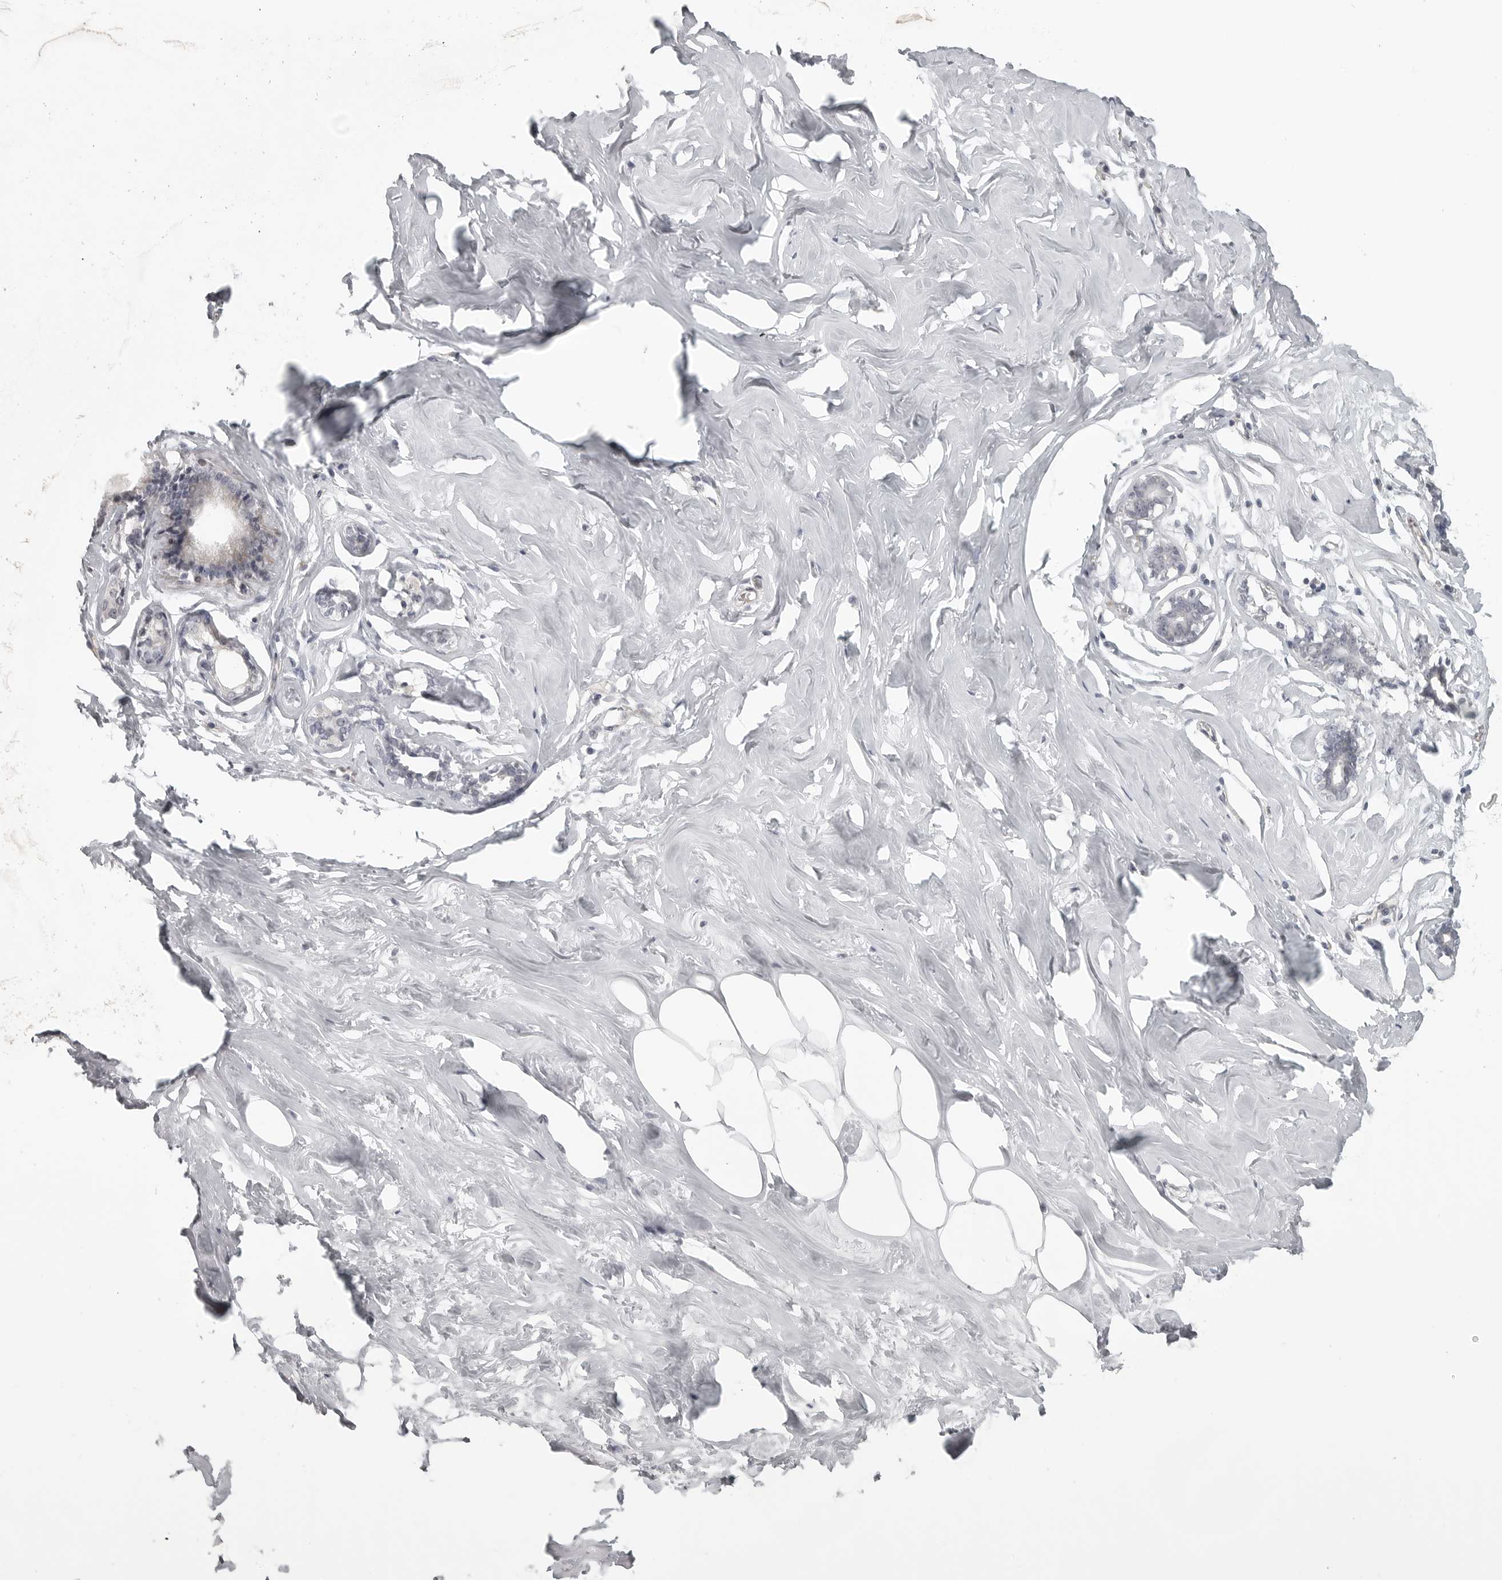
{"staining": {"intensity": "negative", "quantity": "none", "location": "none"}, "tissue": "adipose tissue", "cell_type": "Adipocytes", "image_type": "normal", "snomed": [{"axis": "morphology", "description": "Normal tissue, NOS"}, {"axis": "morphology", "description": "Fibrosis, NOS"}, {"axis": "topography", "description": "Breast"}, {"axis": "topography", "description": "Adipose tissue"}], "caption": "Protein analysis of normal adipose tissue demonstrates no significant expression in adipocytes.", "gene": "TUT4", "patient": {"sex": "female", "age": 39}}